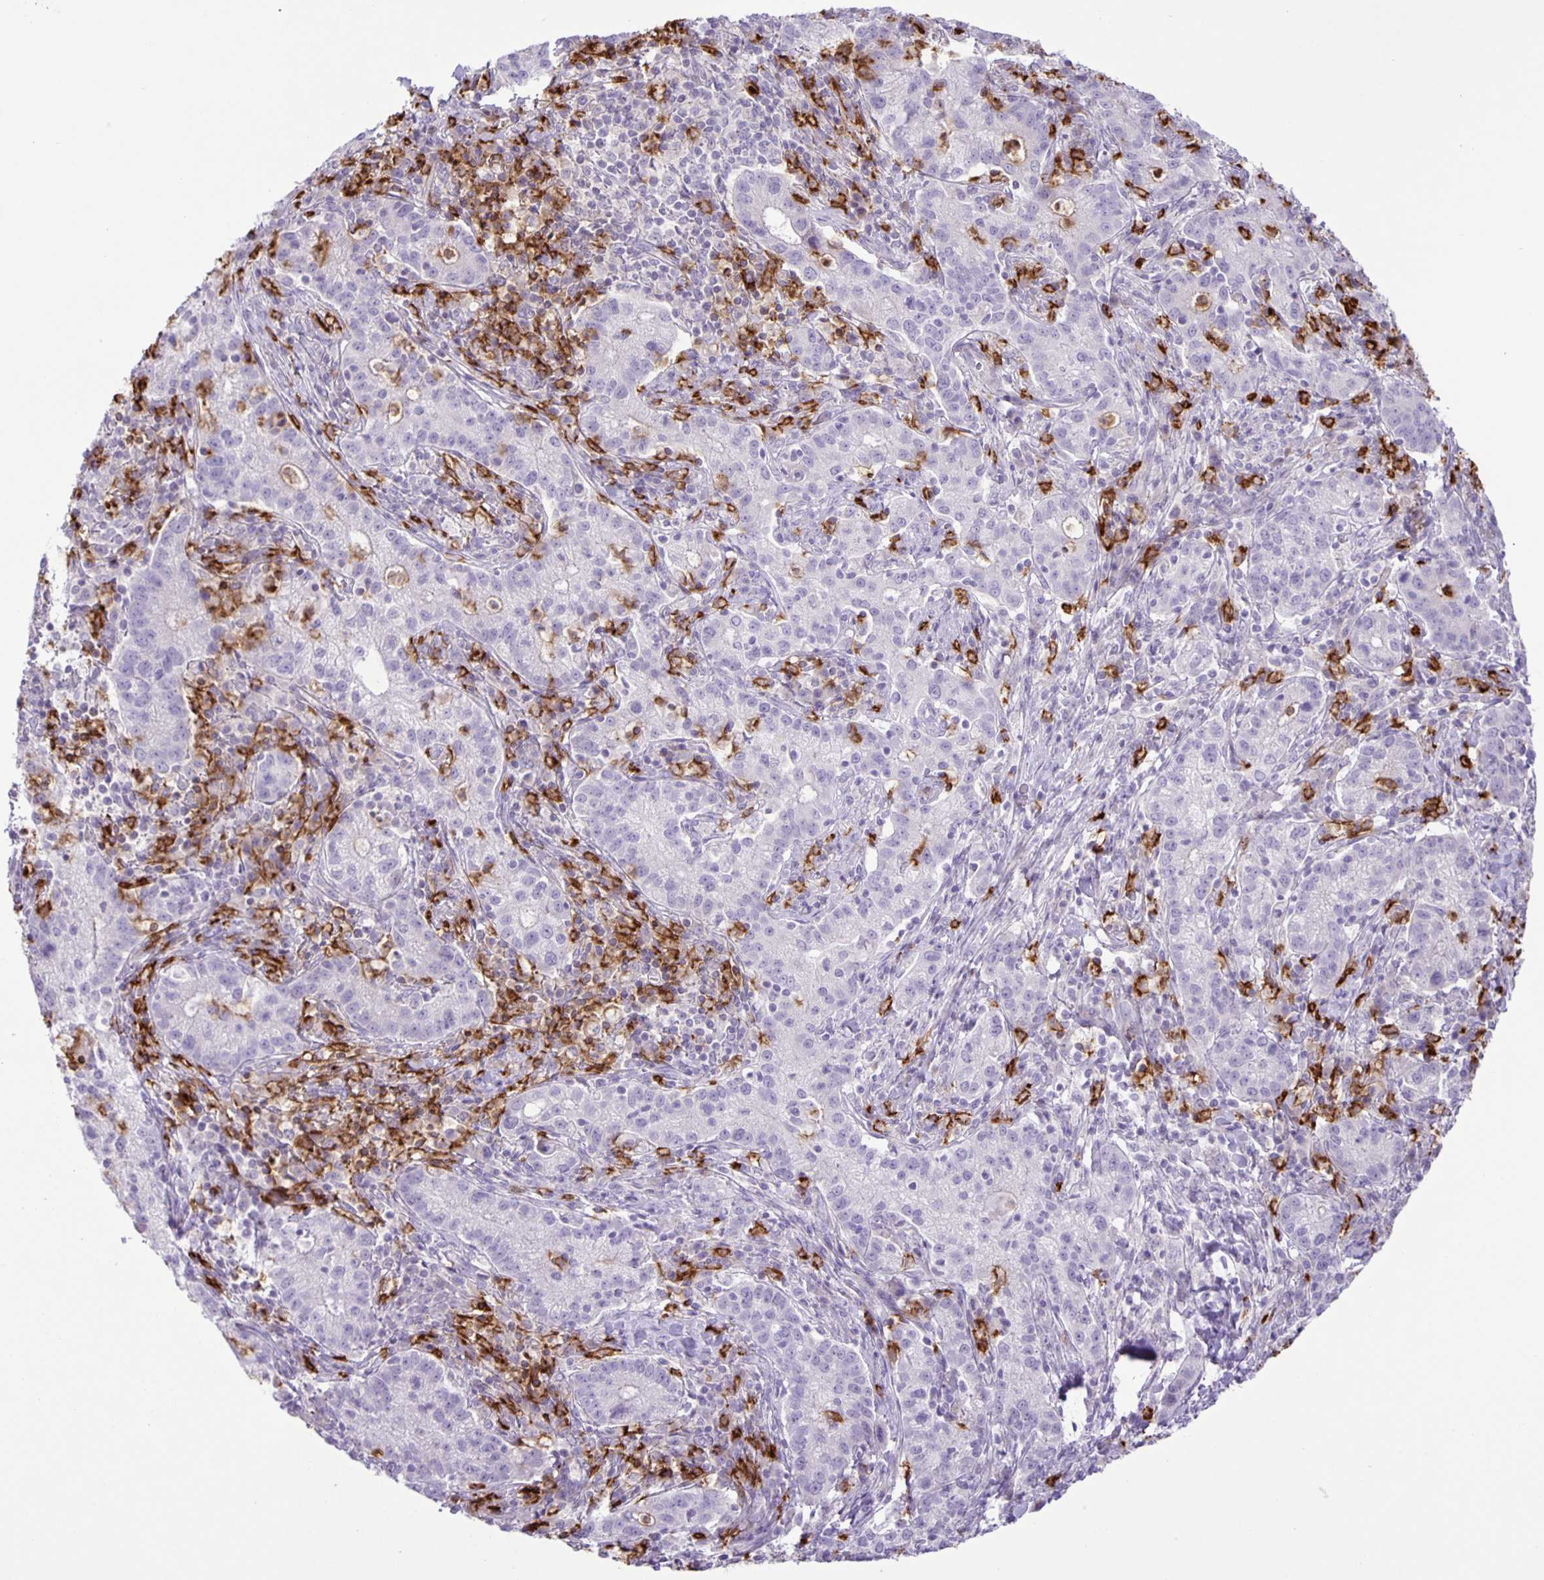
{"staining": {"intensity": "negative", "quantity": "none", "location": "none"}, "tissue": "cervical cancer", "cell_type": "Tumor cells", "image_type": "cancer", "snomed": [{"axis": "morphology", "description": "Normal tissue, NOS"}, {"axis": "morphology", "description": "Adenocarcinoma, NOS"}, {"axis": "topography", "description": "Cervix"}], "caption": "IHC image of adenocarcinoma (cervical) stained for a protein (brown), which displays no staining in tumor cells. (Stains: DAB immunohistochemistry (IHC) with hematoxylin counter stain, Microscopy: brightfield microscopy at high magnification).", "gene": "ADCK1", "patient": {"sex": "female", "age": 44}}